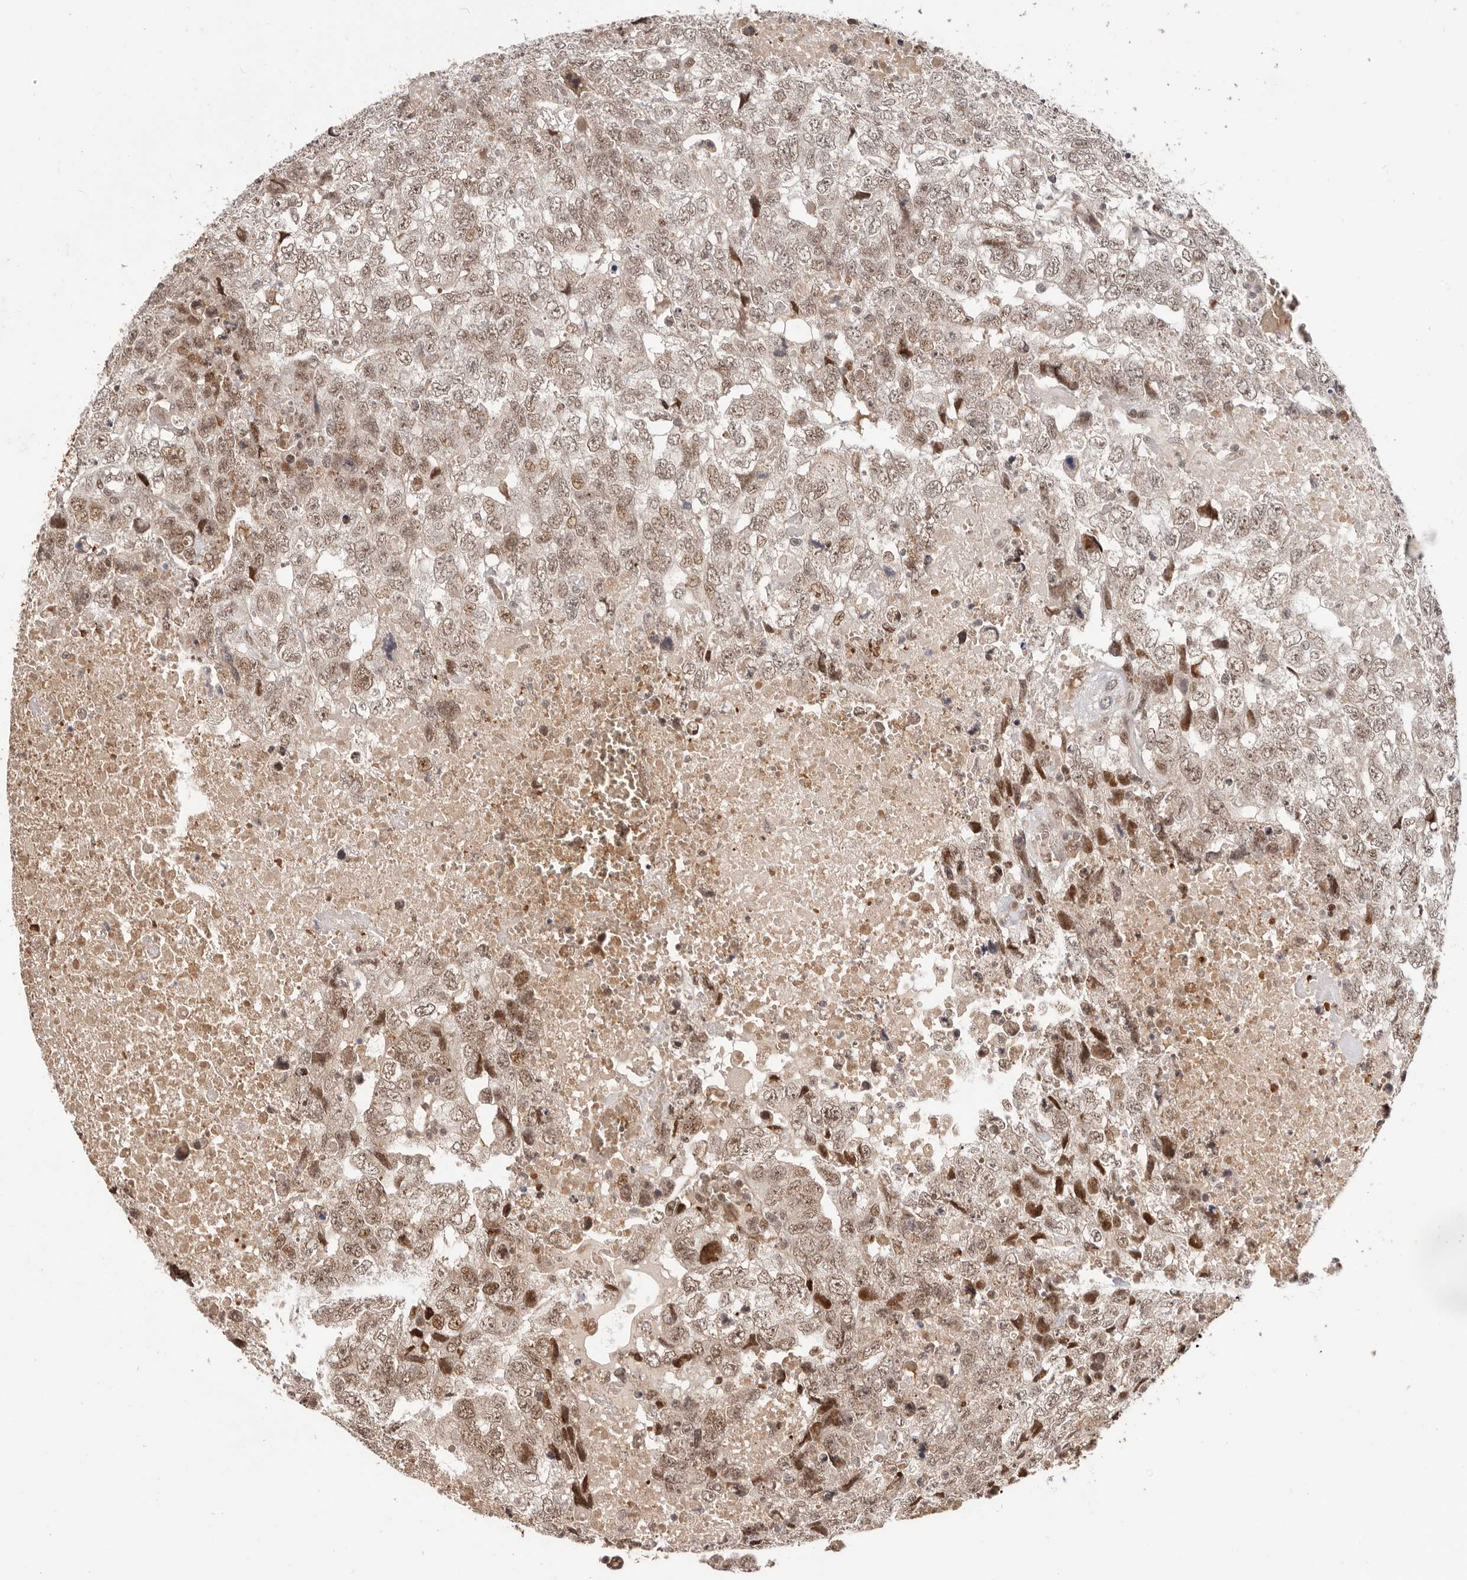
{"staining": {"intensity": "weak", "quantity": ">75%", "location": "nuclear"}, "tissue": "testis cancer", "cell_type": "Tumor cells", "image_type": "cancer", "snomed": [{"axis": "morphology", "description": "Carcinoma, Embryonal, NOS"}, {"axis": "topography", "description": "Testis"}], "caption": "The immunohistochemical stain shows weak nuclear positivity in tumor cells of testis cancer tissue. Using DAB (3,3'-diaminobenzidine) (brown) and hematoxylin (blue) stains, captured at high magnification using brightfield microscopy.", "gene": "NCOA3", "patient": {"sex": "male", "age": 37}}